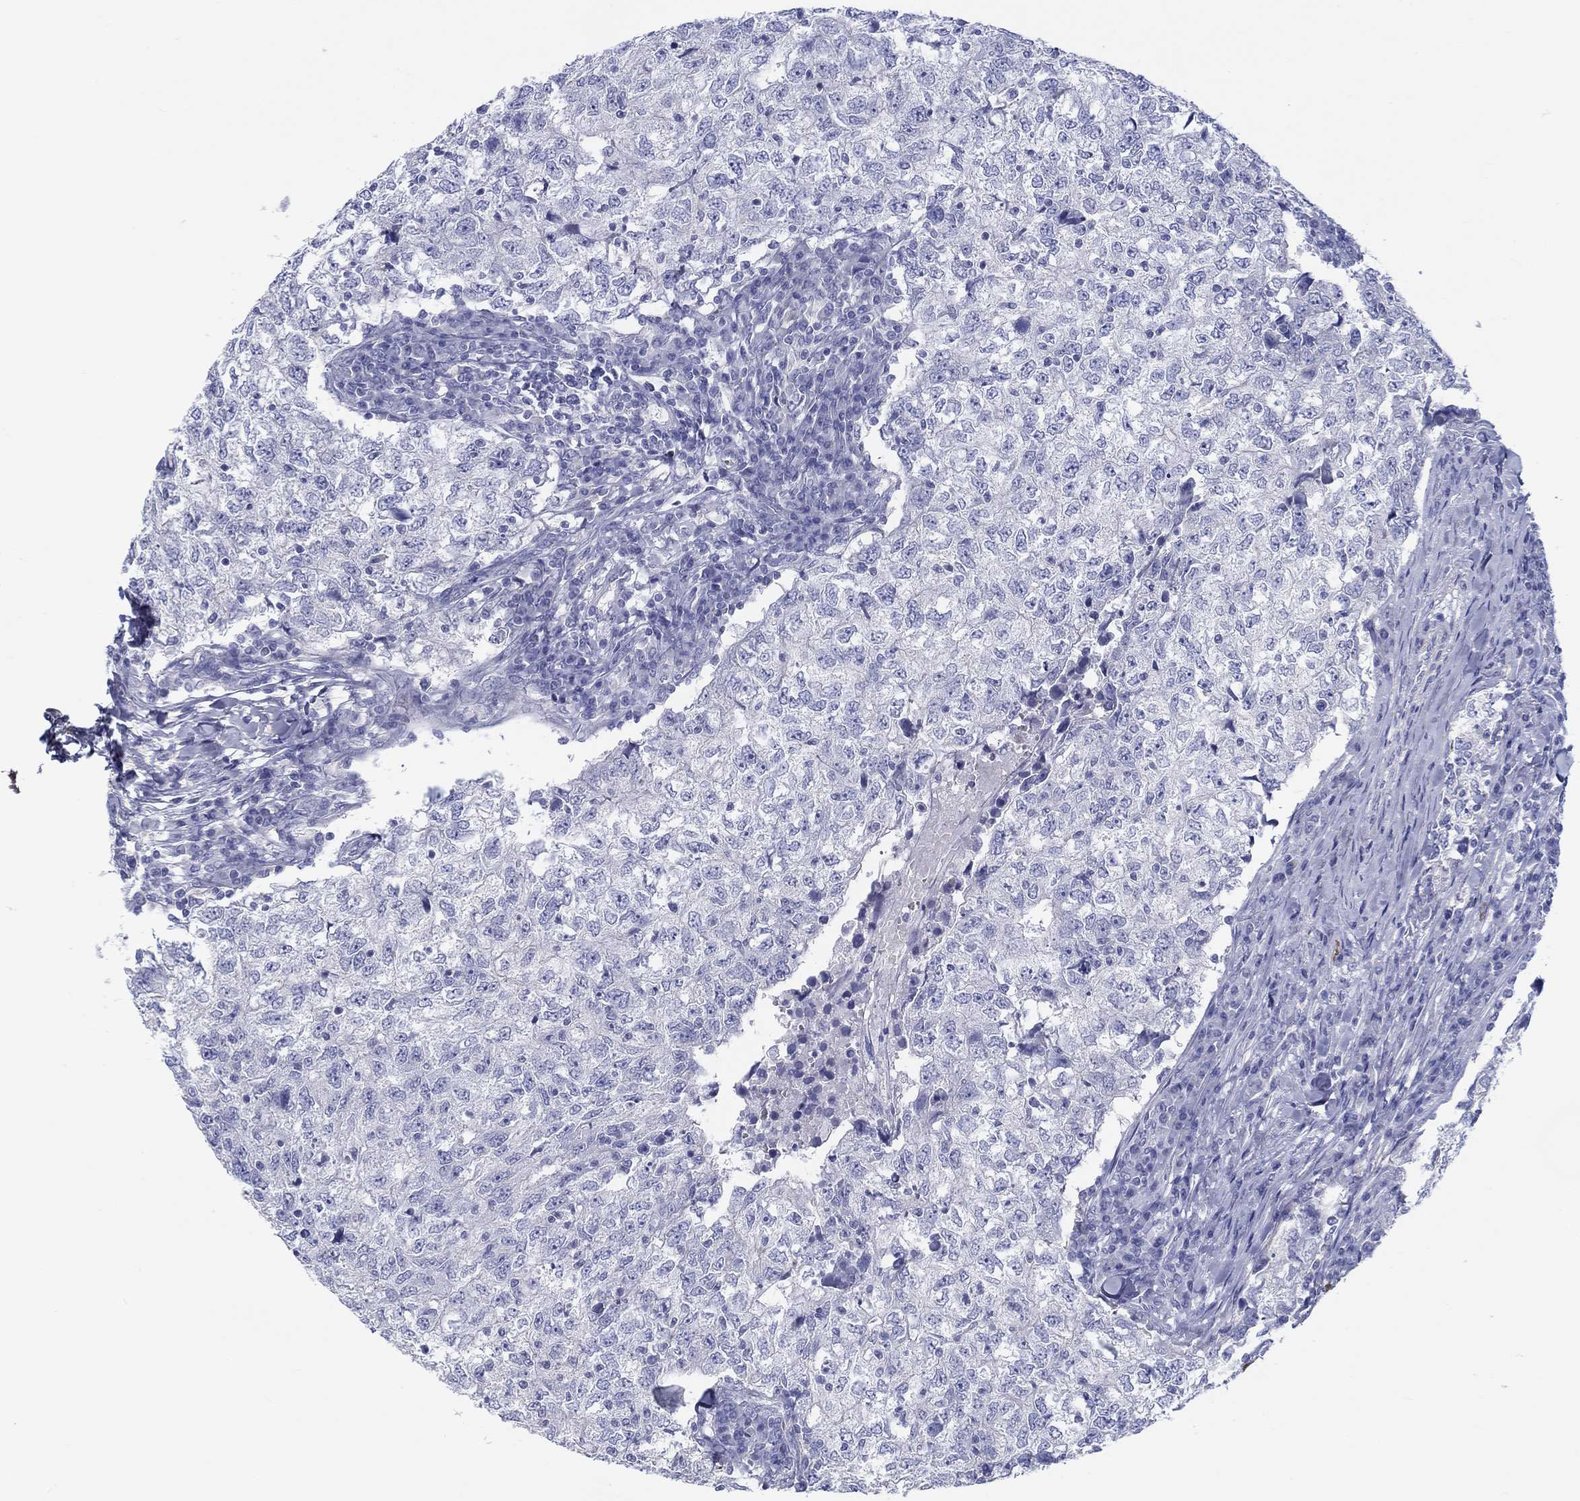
{"staining": {"intensity": "negative", "quantity": "none", "location": "none"}, "tissue": "breast cancer", "cell_type": "Tumor cells", "image_type": "cancer", "snomed": [{"axis": "morphology", "description": "Duct carcinoma"}, {"axis": "topography", "description": "Breast"}], "caption": "A photomicrograph of breast cancer stained for a protein displays no brown staining in tumor cells.", "gene": "HAPLN4", "patient": {"sex": "female", "age": 30}}